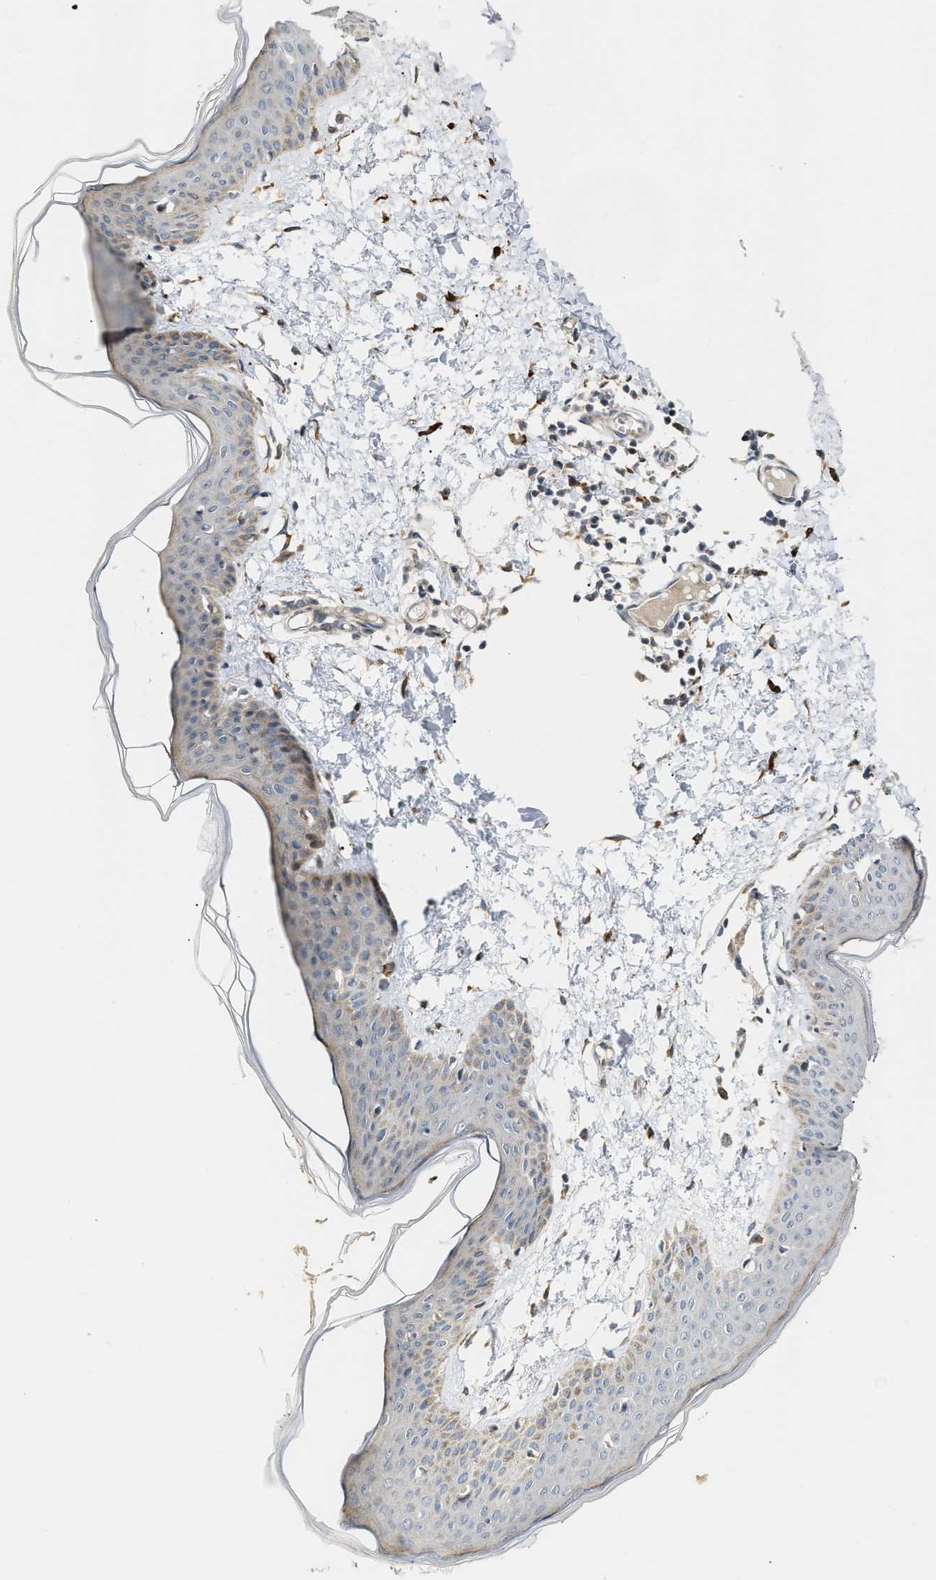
{"staining": {"intensity": "moderate", "quantity": ">75%", "location": "cytoplasmic/membranous"}, "tissue": "skin", "cell_type": "Fibroblasts", "image_type": "normal", "snomed": [{"axis": "morphology", "description": "Normal tissue, NOS"}, {"axis": "topography", "description": "Skin"}], "caption": "Unremarkable skin reveals moderate cytoplasmic/membranous expression in about >75% of fibroblasts, visualized by immunohistochemistry. (DAB (3,3'-diaminobenzidine) = brown stain, brightfield microscopy at high magnification).", "gene": "DEPTOR", "patient": {"sex": "female", "age": 17}}